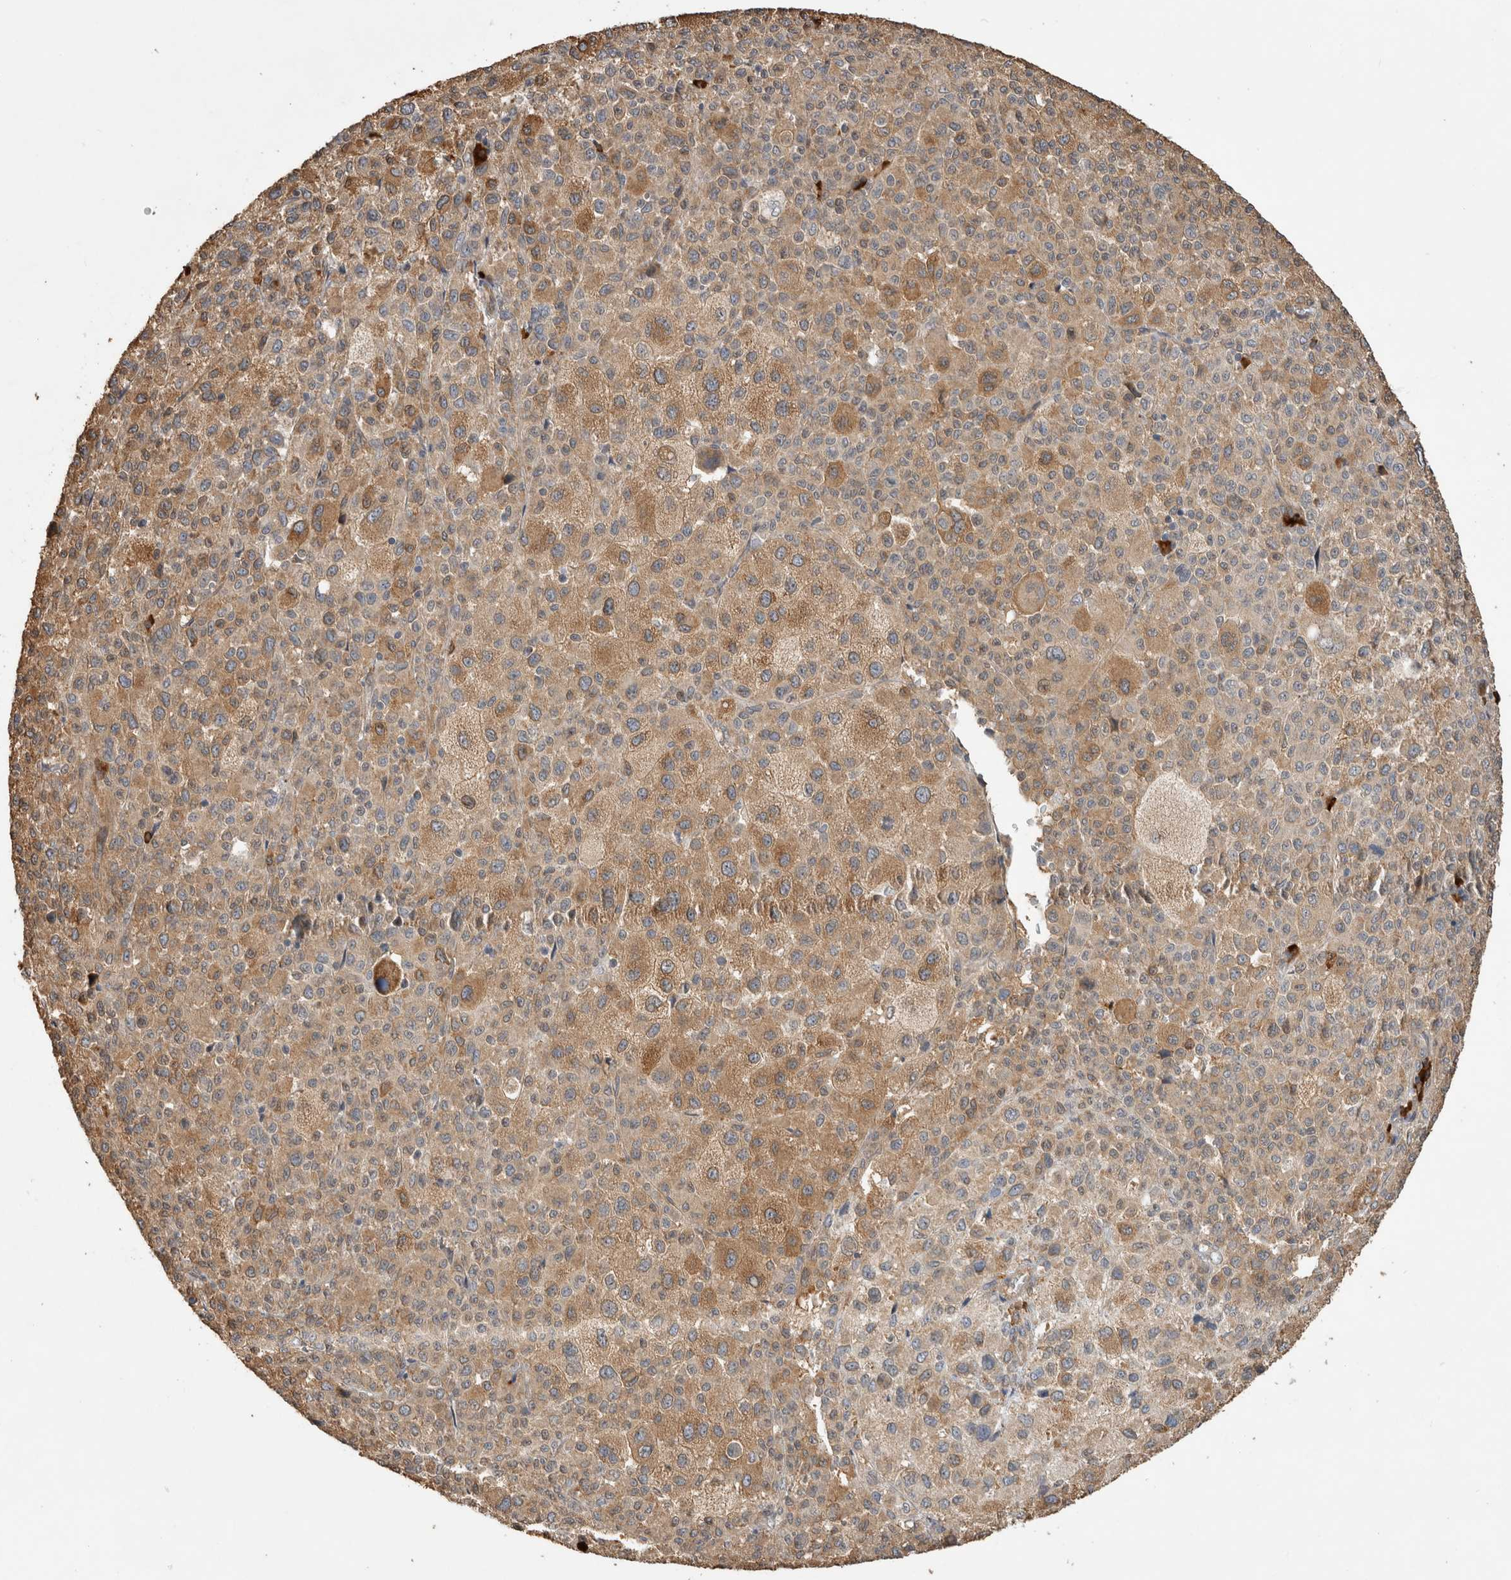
{"staining": {"intensity": "moderate", "quantity": ">75%", "location": "cytoplasmic/membranous"}, "tissue": "melanoma", "cell_type": "Tumor cells", "image_type": "cancer", "snomed": [{"axis": "morphology", "description": "Malignant melanoma, Metastatic site"}, {"axis": "topography", "description": "Skin"}], "caption": "Moderate cytoplasmic/membranous expression for a protein is seen in about >75% of tumor cells of malignant melanoma (metastatic site) using immunohistochemistry (IHC).", "gene": "RHPN1", "patient": {"sex": "female", "age": 74}}